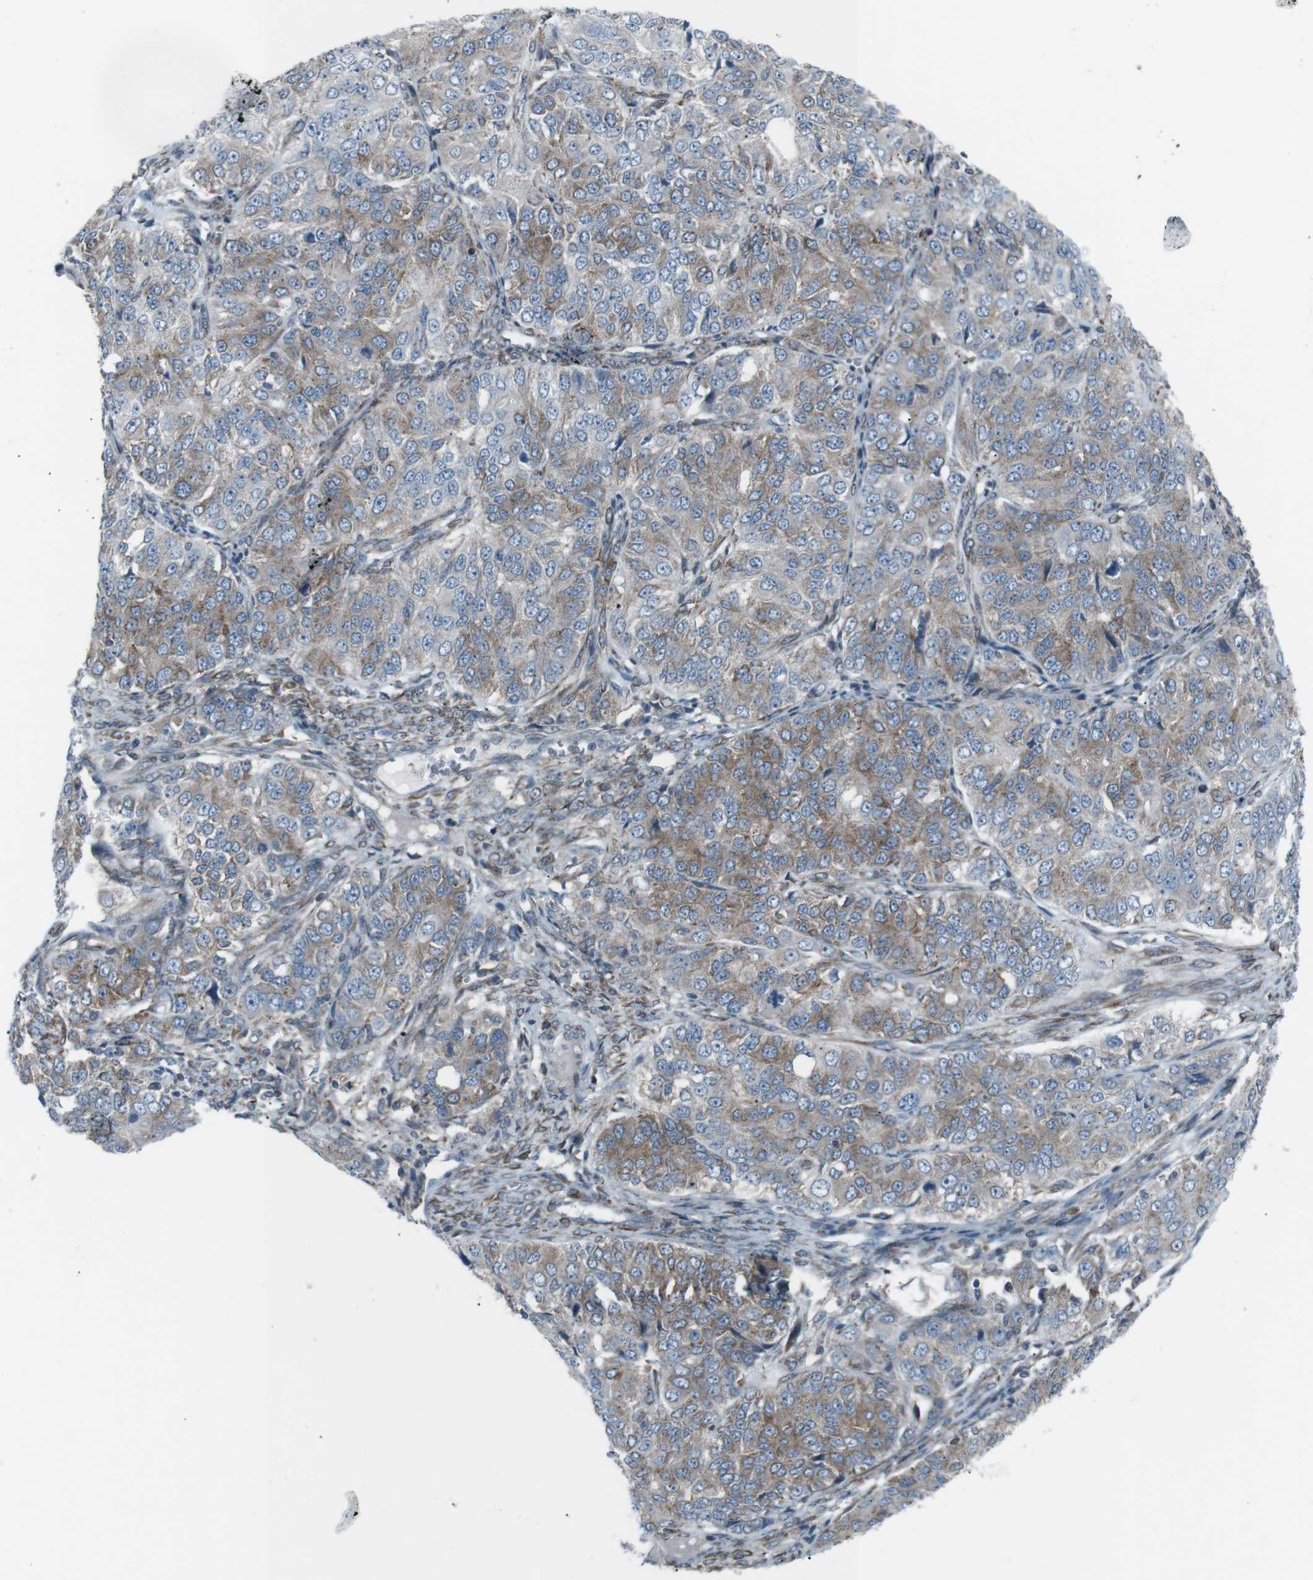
{"staining": {"intensity": "weak", "quantity": "25%-75%", "location": "cytoplasmic/membranous"}, "tissue": "ovarian cancer", "cell_type": "Tumor cells", "image_type": "cancer", "snomed": [{"axis": "morphology", "description": "Carcinoma, endometroid"}, {"axis": "topography", "description": "Ovary"}], "caption": "A micrograph of ovarian cancer stained for a protein exhibits weak cytoplasmic/membranous brown staining in tumor cells.", "gene": "LNPK", "patient": {"sex": "female", "age": 51}}